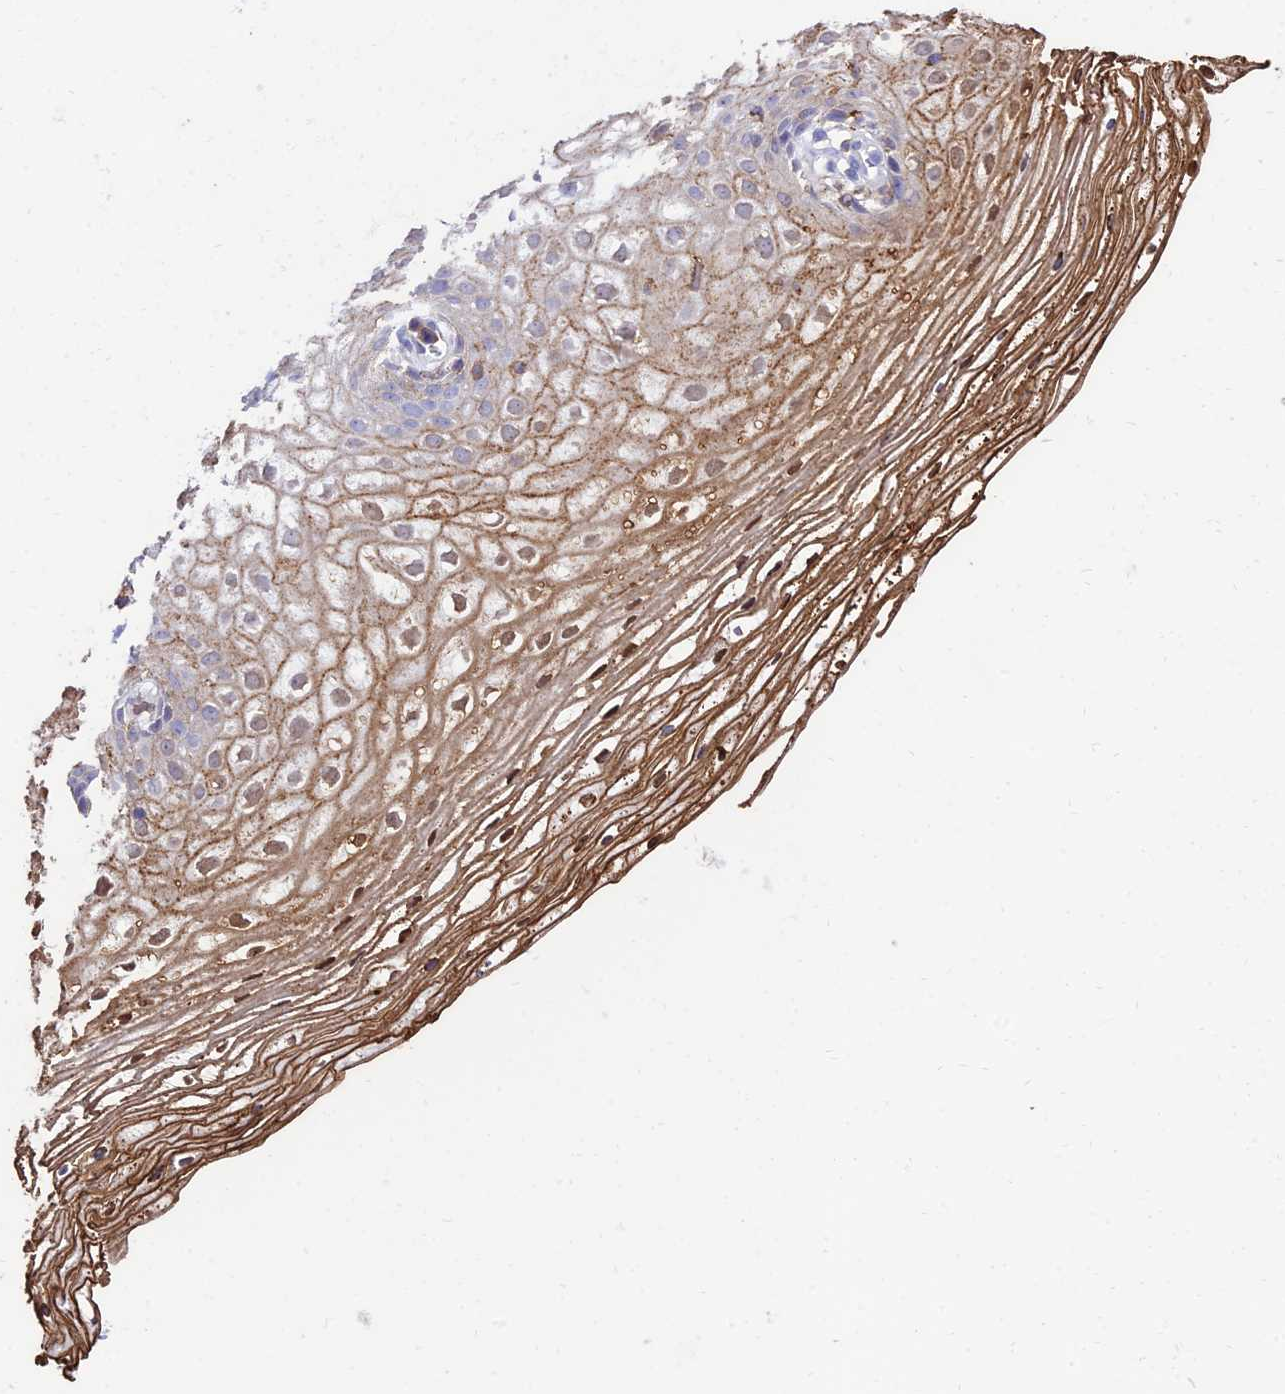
{"staining": {"intensity": "moderate", "quantity": "25%-75%", "location": "cytoplasmic/membranous,nuclear"}, "tissue": "vagina", "cell_type": "Squamous epithelial cells", "image_type": "normal", "snomed": [{"axis": "morphology", "description": "Normal tissue, NOS"}, {"axis": "topography", "description": "Vagina"}], "caption": "Vagina was stained to show a protein in brown. There is medium levels of moderate cytoplasmic/membranous,nuclear staining in approximately 25%-75% of squamous epithelial cells. (DAB (3,3'-diaminobenzidine) = brown stain, brightfield microscopy at high magnification).", "gene": "SREK1IP1", "patient": {"sex": "female", "age": 60}}